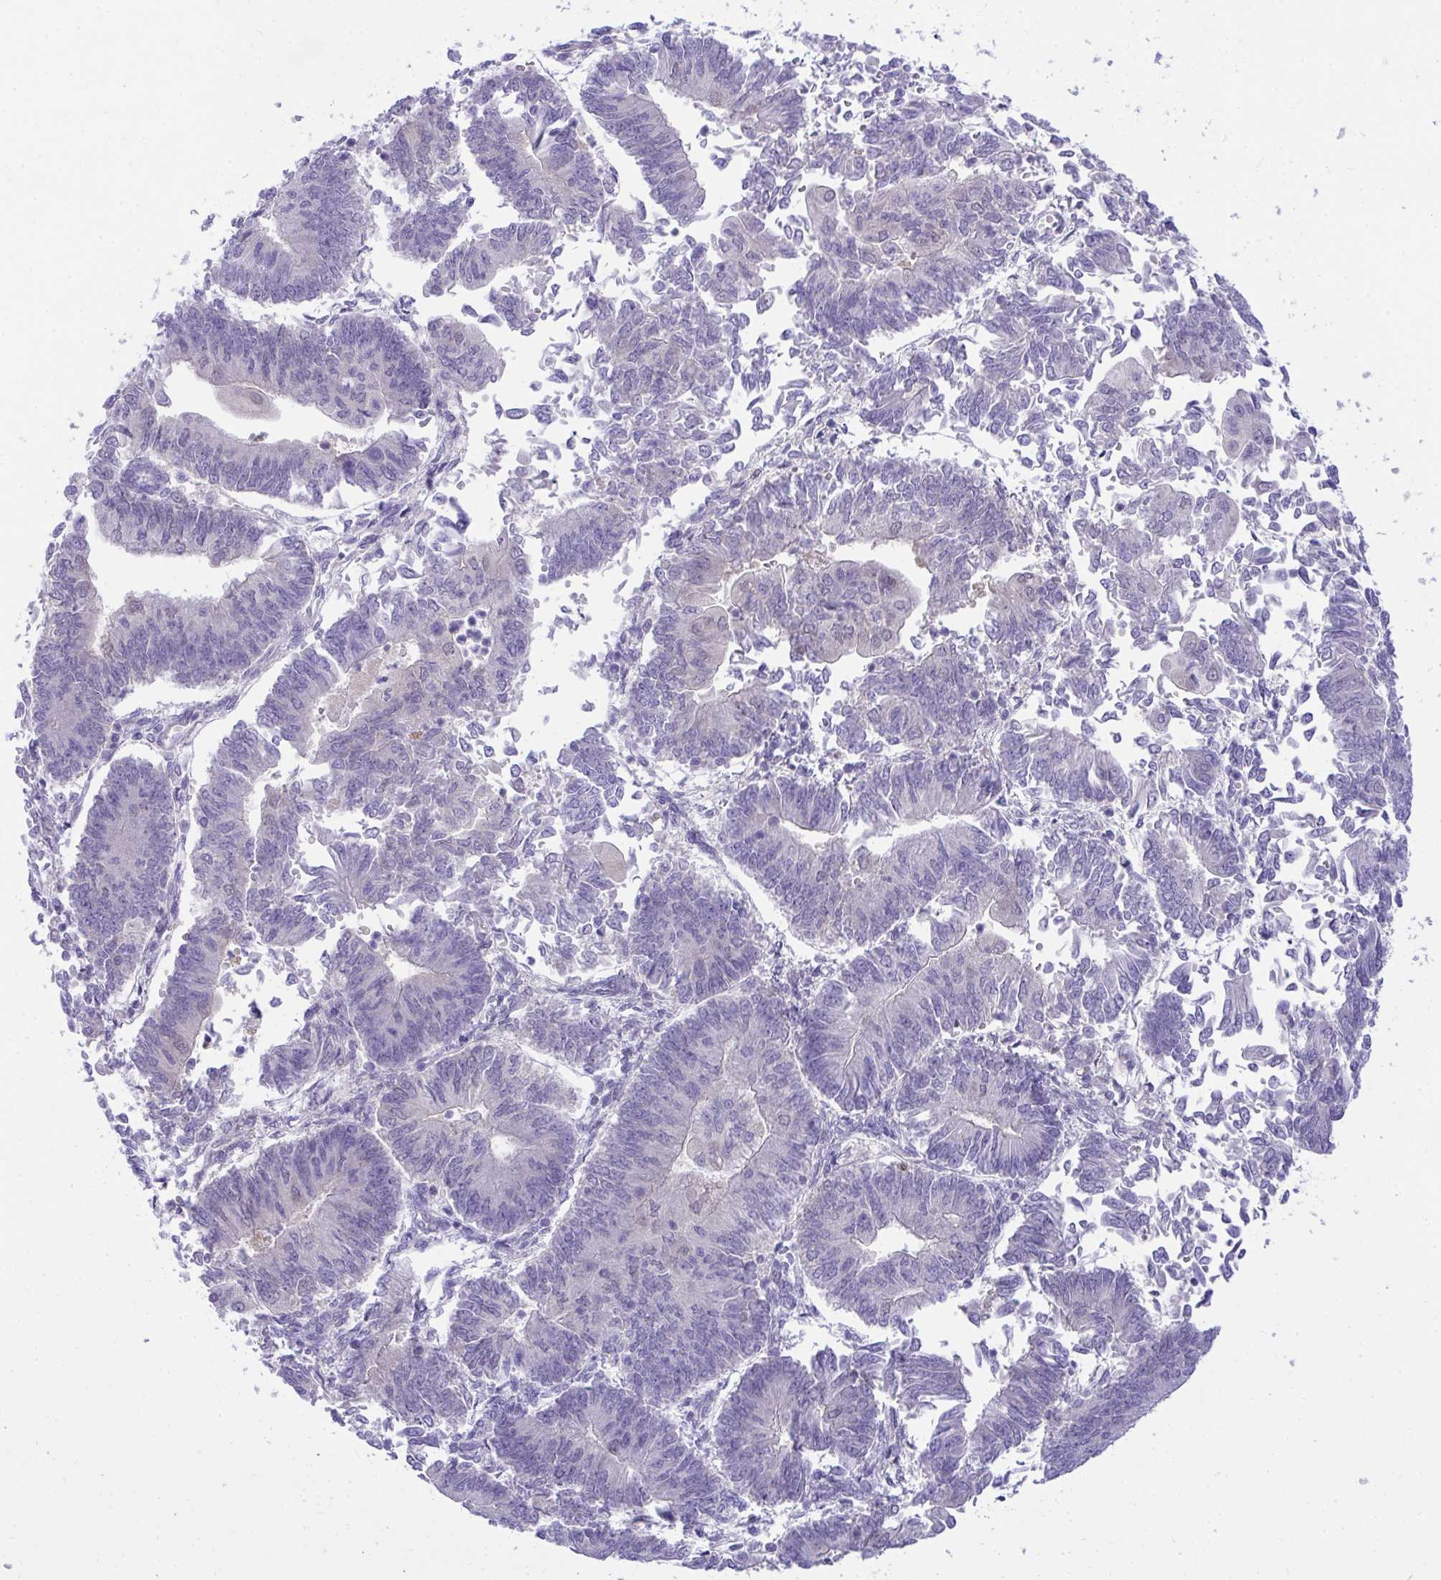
{"staining": {"intensity": "negative", "quantity": "none", "location": "none"}, "tissue": "endometrial cancer", "cell_type": "Tumor cells", "image_type": "cancer", "snomed": [{"axis": "morphology", "description": "Adenocarcinoma, NOS"}, {"axis": "topography", "description": "Endometrium"}], "caption": "Protein analysis of adenocarcinoma (endometrial) reveals no significant expression in tumor cells.", "gene": "PGM2L1", "patient": {"sex": "female", "age": 65}}